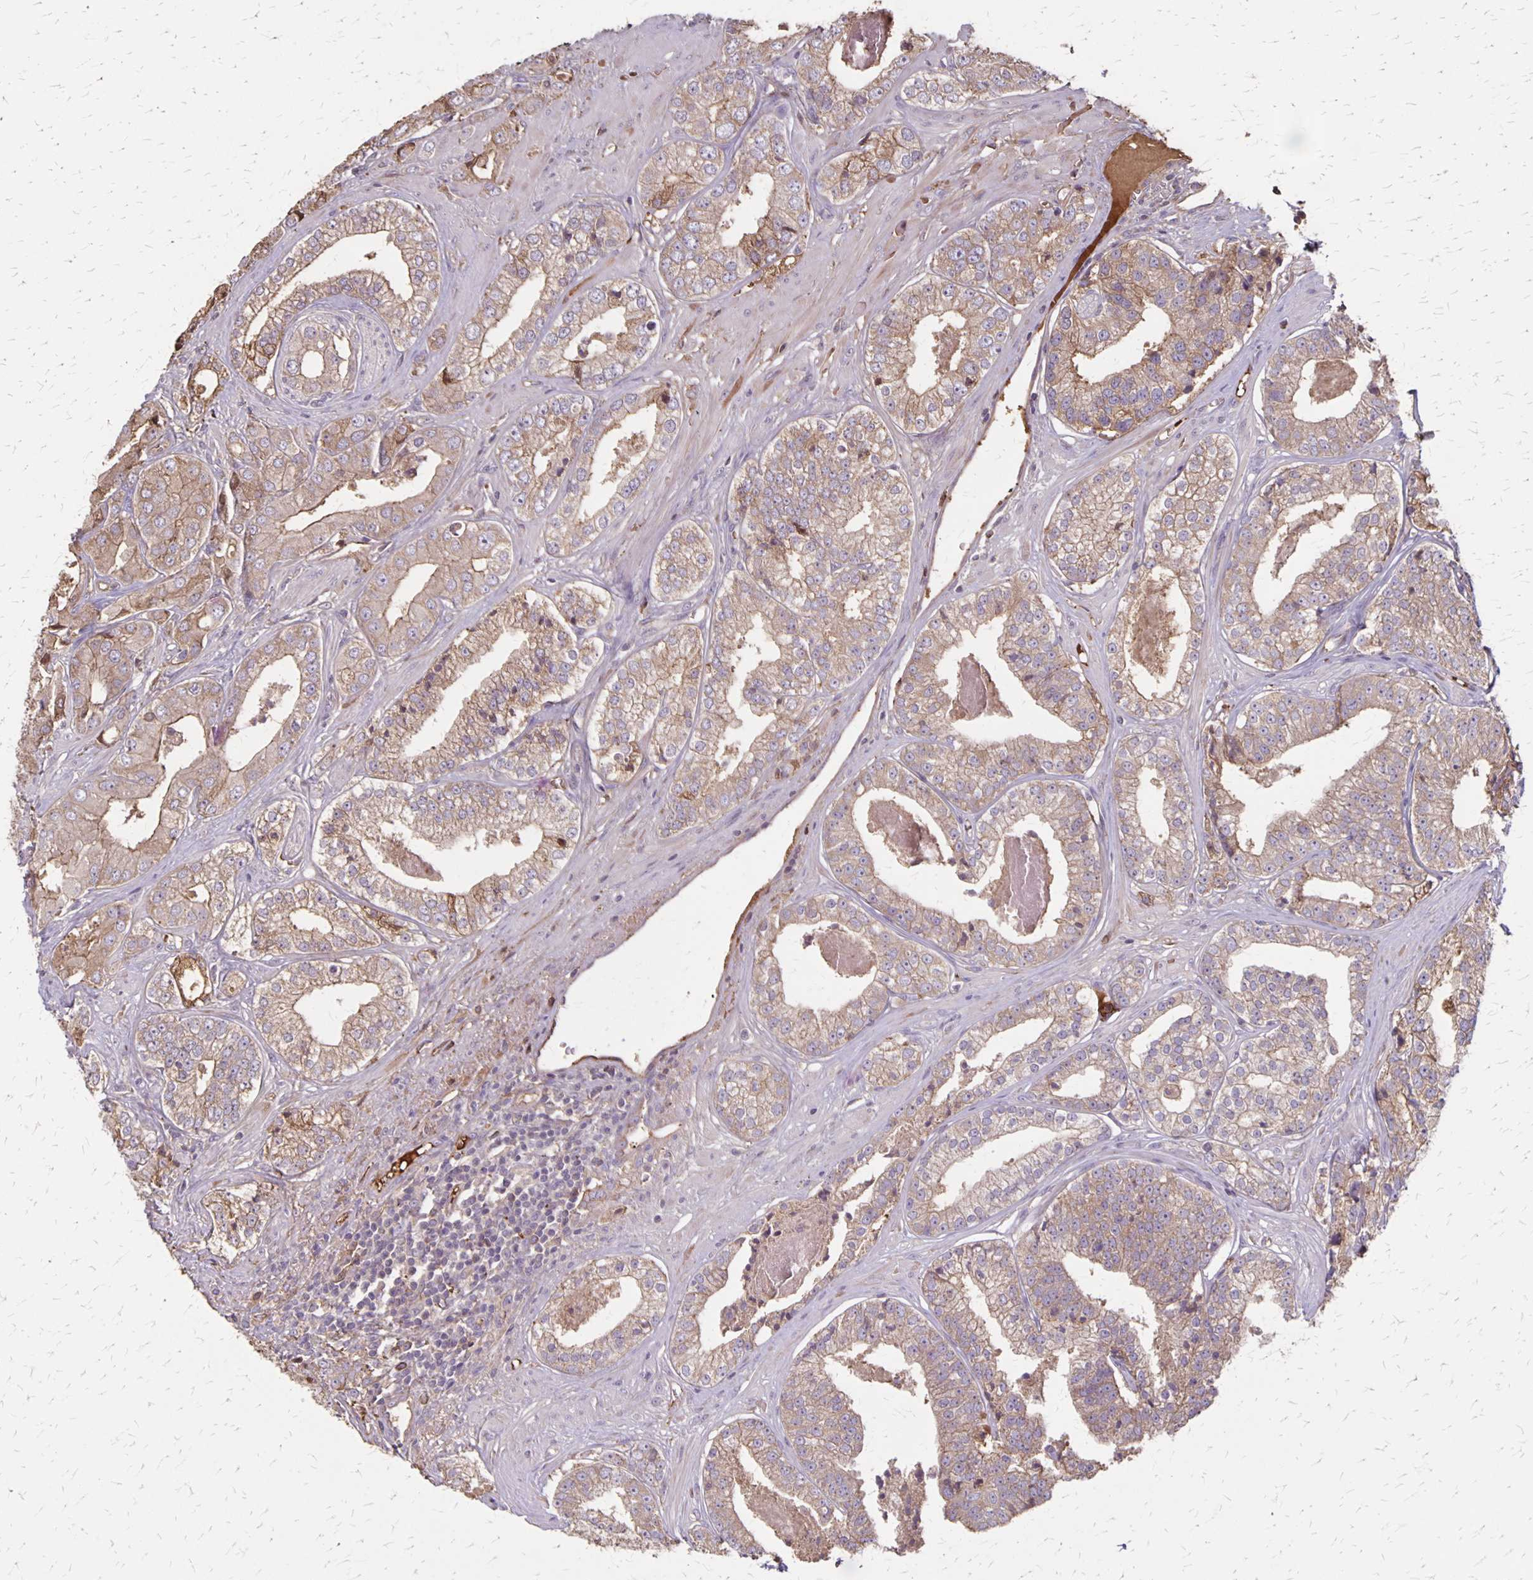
{"staining": {"intensity": "moderate", "quantity": ">75%", "location": "cytoplasmic/membranous"}, "tissue": "prostate cancer", "cell_type": "Tumor cells", "image_type": "cancer", "snomed": [{"axis": "morphology", "description": "Adenocarcinoma, Low grade"}, {"axis": "topography", "description": "Prostate"}], "caption": "The photomicrograph shows immunohistochemical staining of prostate cancer. There is moderate cytoplasmic/membranous positivity is present in approximately >75% of tumor cells.", "gene": "PROM2", "patient": {"sex": "male", "age": 60}}